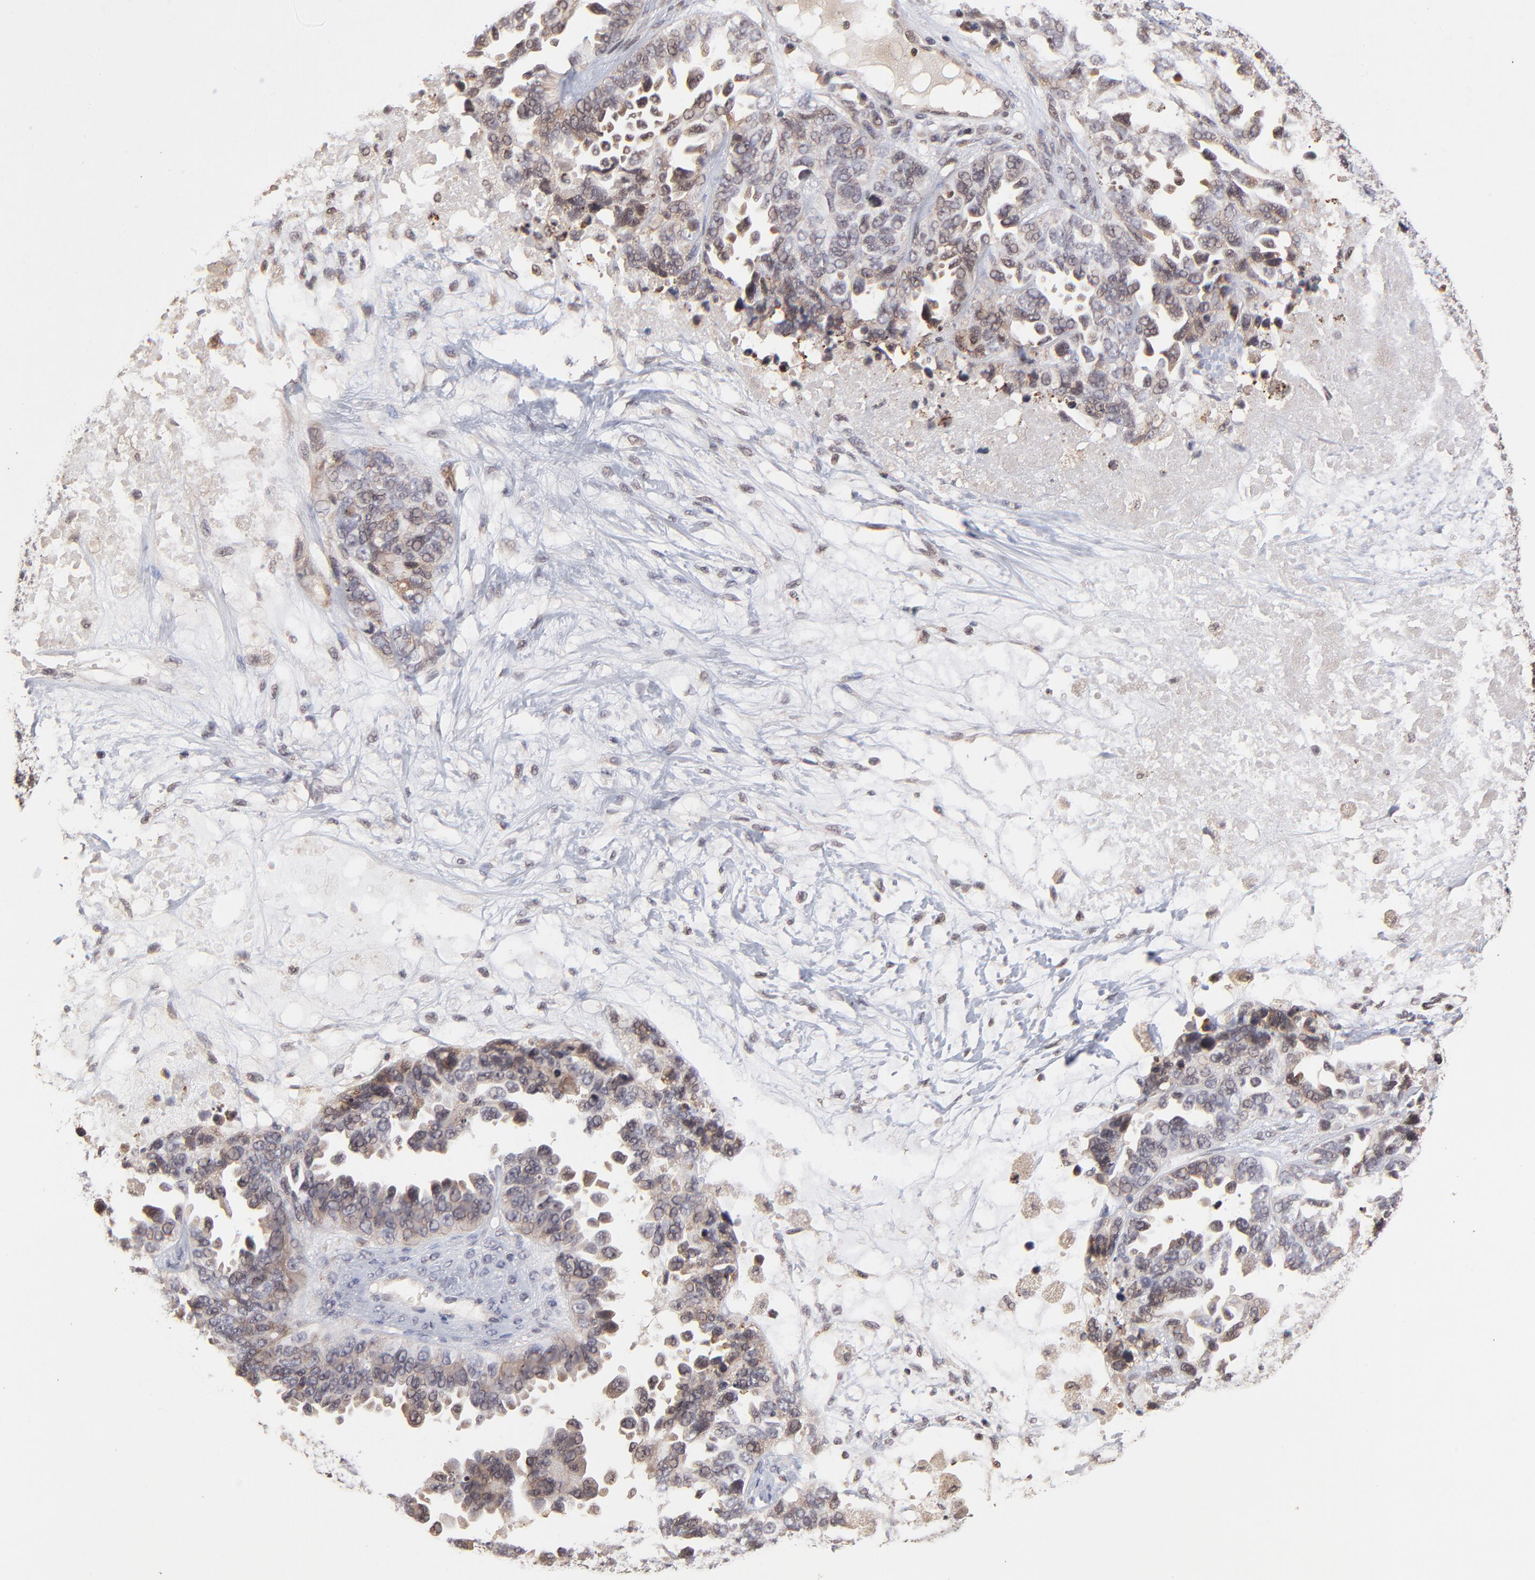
{"staining": {"intensity": "moderate", "quantity": "25%-75%", "location": "cytoplasmic/membranous"}, "tissue": "ovarian cancer", "cell_type": "Tumor cells", "image_type": "cancer", "snomed": [{"axis": "morphology", "description": "Cystadenocarcinoma, serous, NOS"}, {"axis": "topography", "description": "Ovary"}], "caption": "Immunohistochemical staining of ovarian cancer demonstrates medium levels of moderate cytoplasmic/membranous protein positivity in approximately 25%-75% of tumor cells.", "gene": "UBE2L6", "patient": {"sex": "female", "age": 82}}